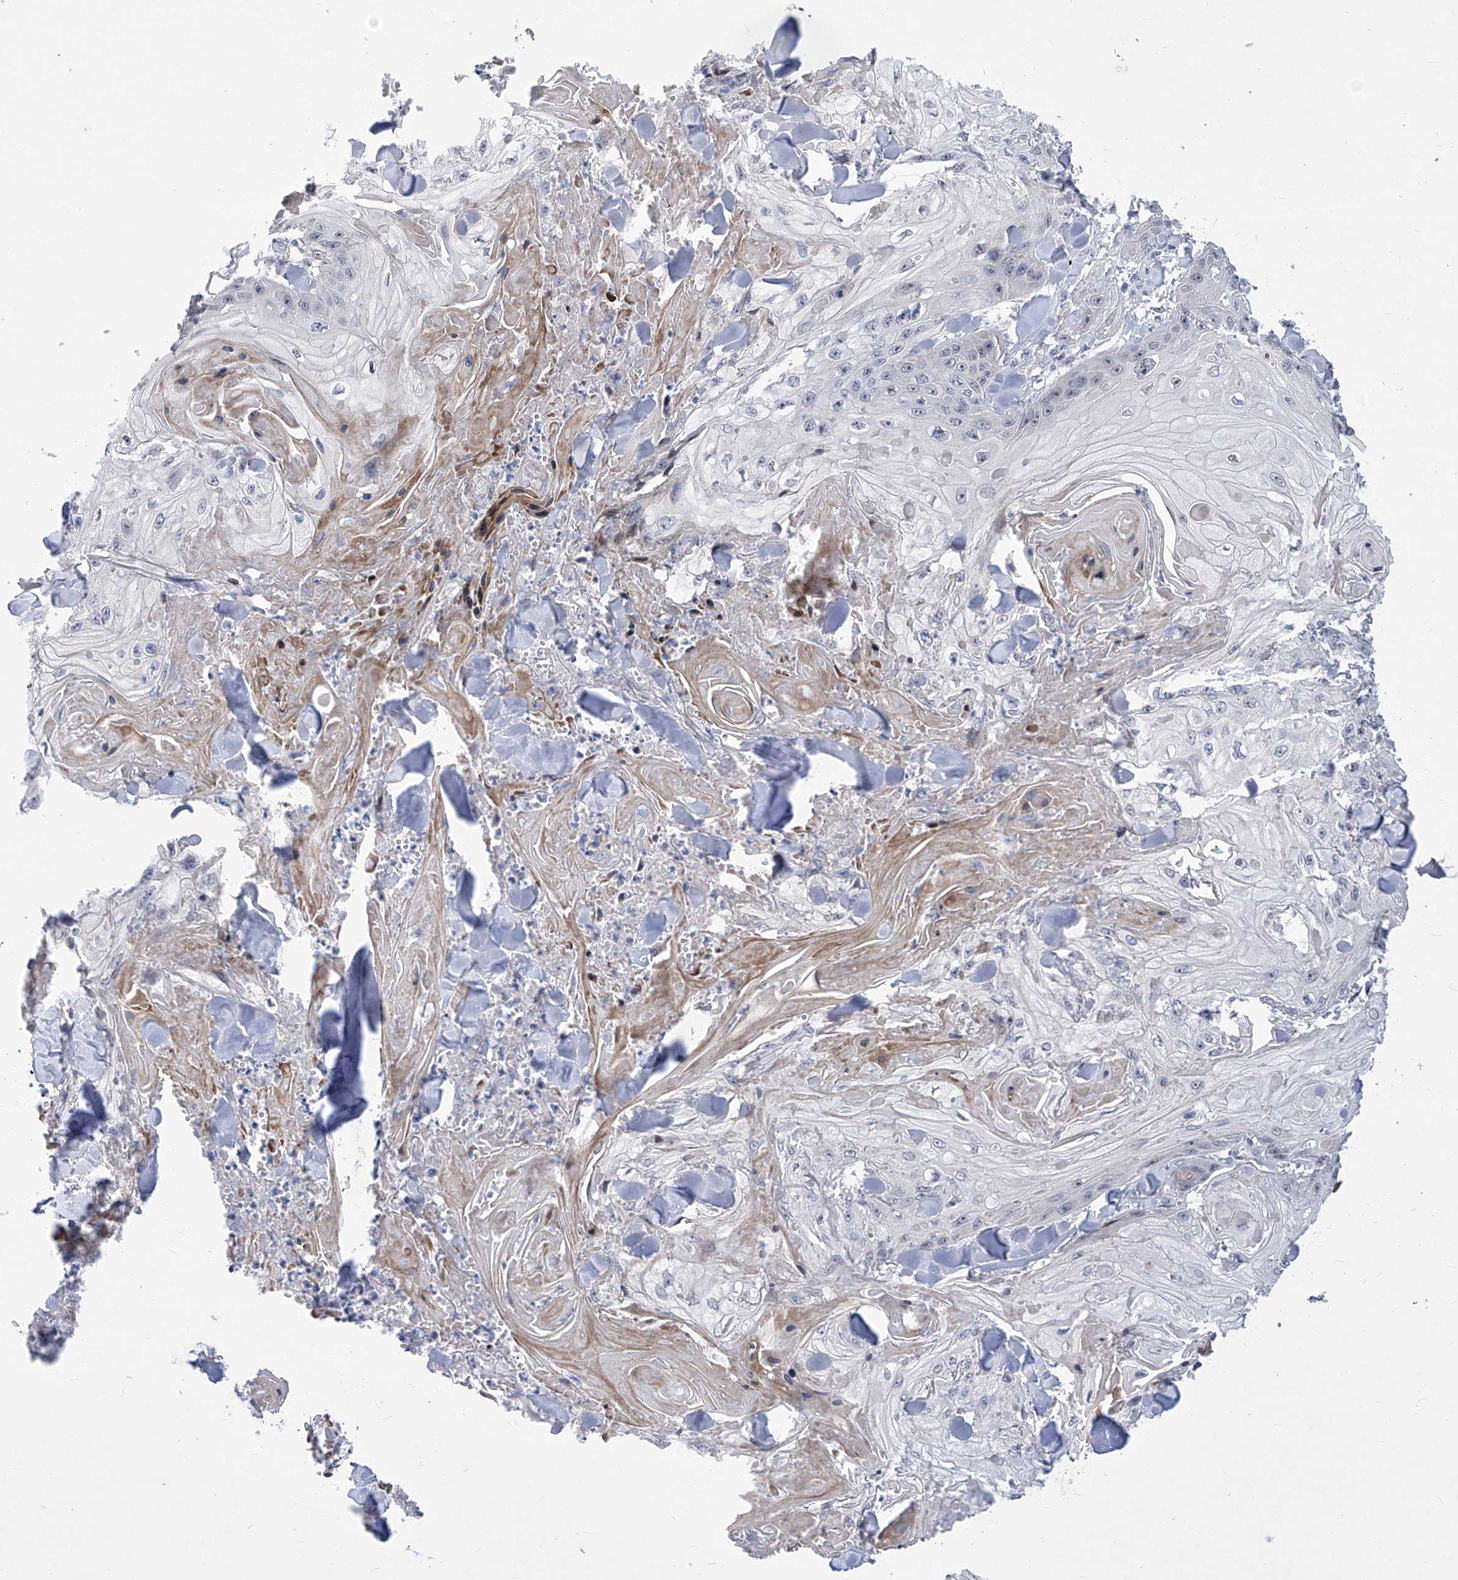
{"staining": {"intensity": "negative", "quantity": "none", "location": "none"}, "tissue": "skin cancer", "cell_type": "Tumor cells", "image_type": "cancer", "snomed": [{"axis": "morphology", "description": "Squamous cell carcinoma, NOS"}, {"axis": "topography", "description": "Skin"}], "caption": "A high-resolution histopathology image shows immunohistochemistry staining of skin cancer (squamous cell carcinoma), which displays no significant staining in tumor cells.", "gene": "NUFIP1", "patient": {"sex": "male", "age": 74}}